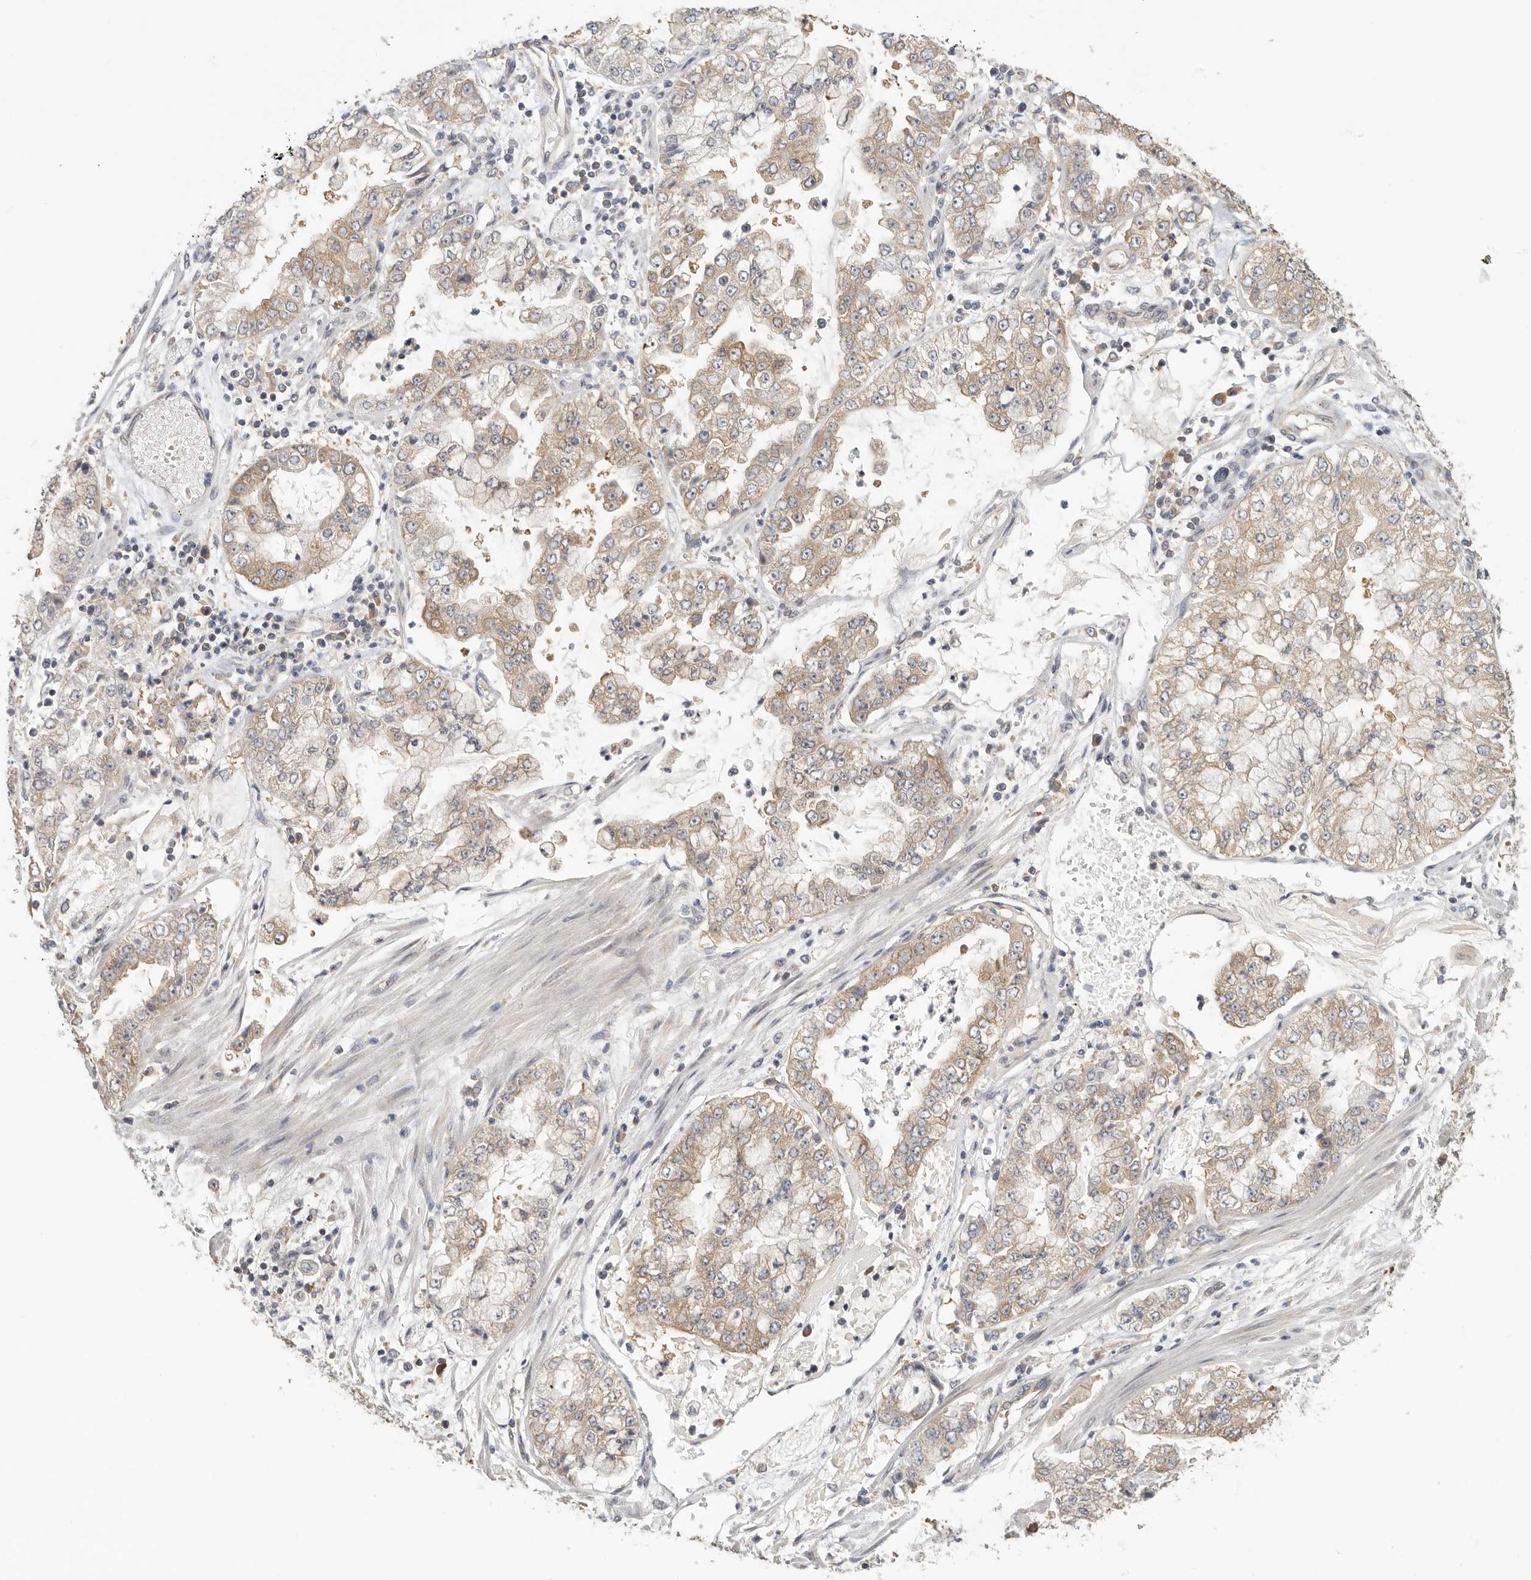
{"staining": {"intensity": "weak", "quantity": ">75%", "location": "cytoplasmic/membranous"}, "tissue": "stomach cancer", "cell_type": "Tumor cells", "image_type": "cancer", "snomed": [{"axis": "morphology", "description": "Adenocarcinoma, NOS"}, {"axis": "topography", "description": "Stomach"}], "caption": "Stomach cancer stained with a protein marker demonstrates weak staining in tumor cells.", "gene": "CCT8", "patient": {"sex": "male", "age": 76}}